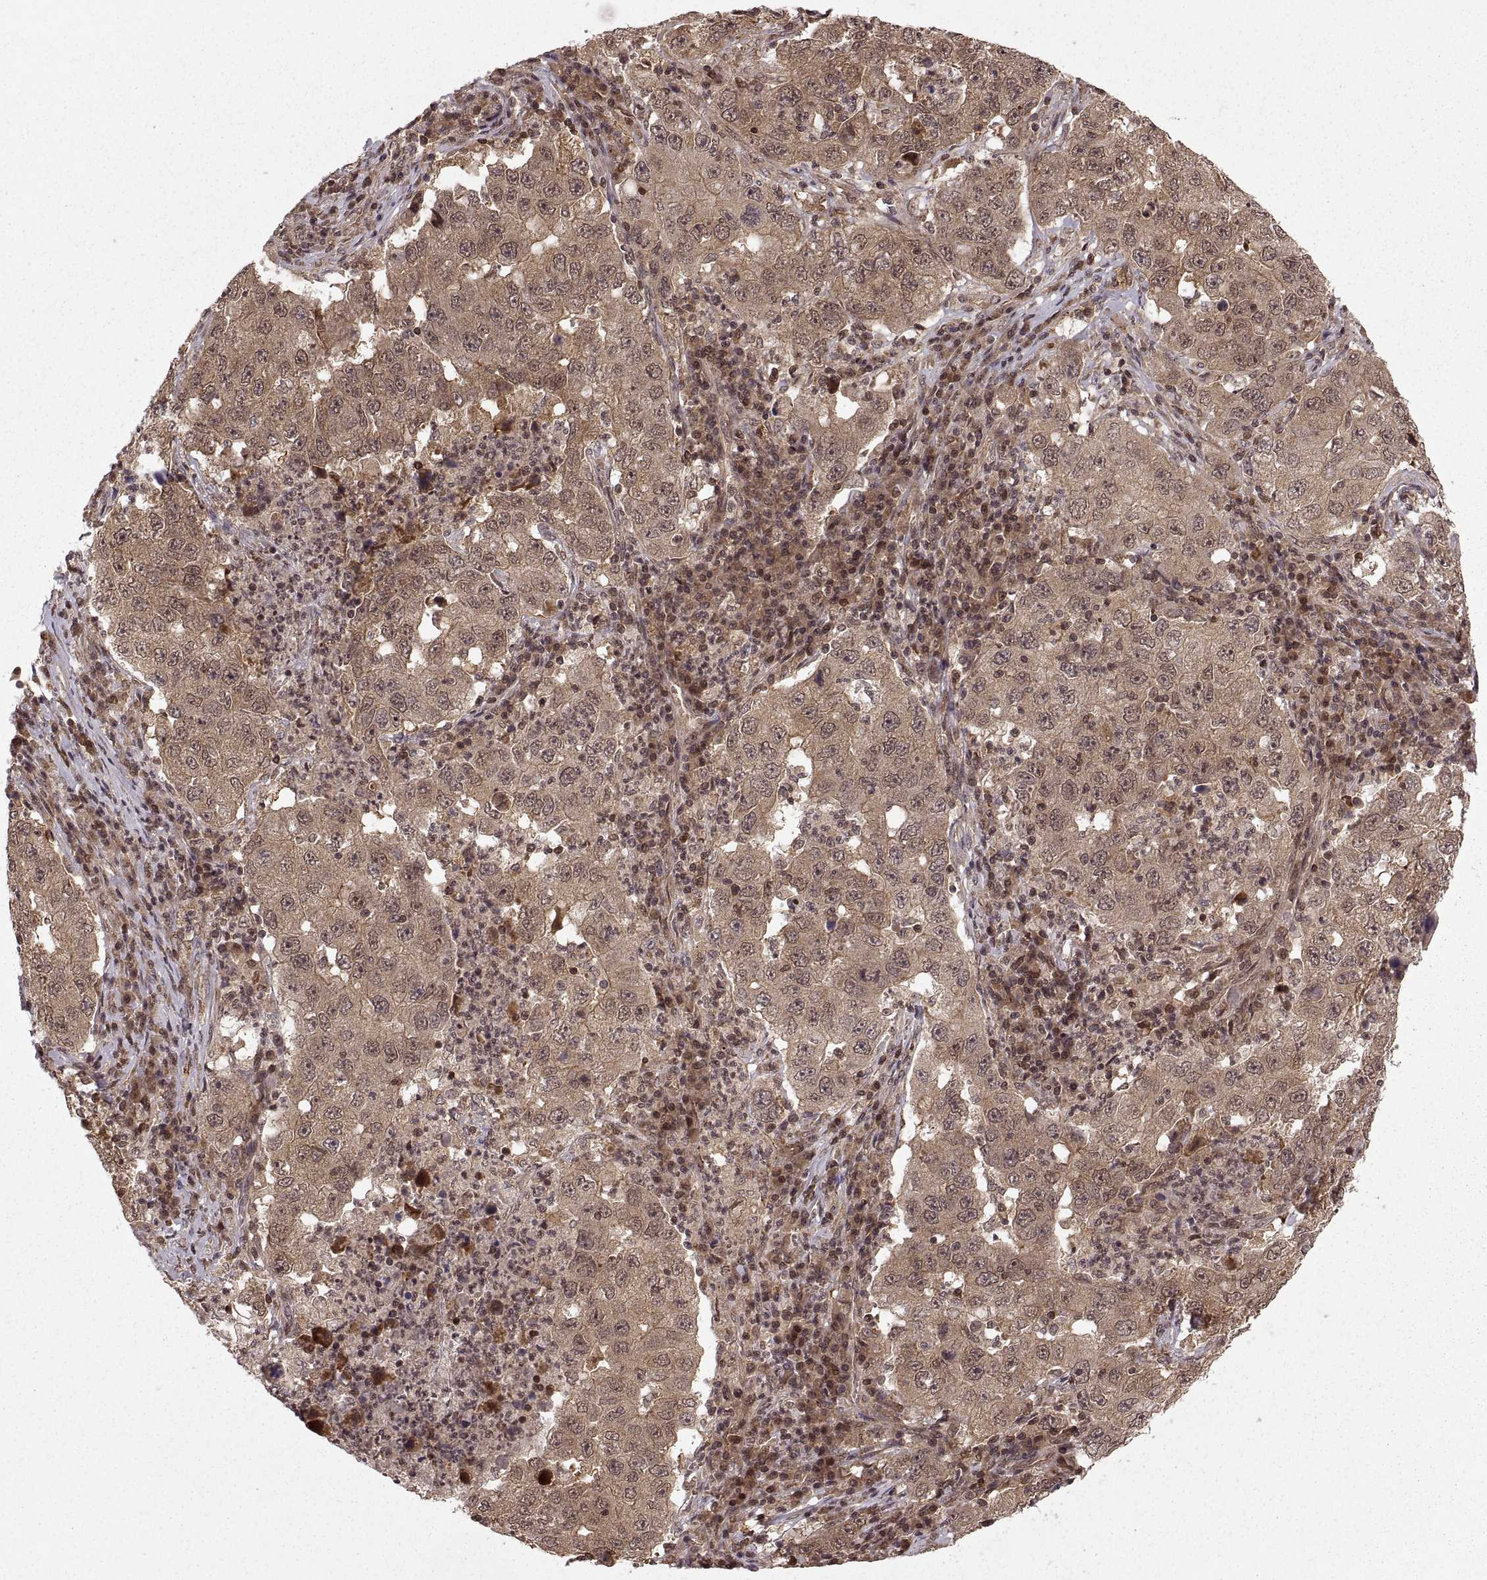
{"staining": {"intensity": "weak", "quantity": ">75%", "location": "cytoplasmic/membranous"}, "tissue": "lung cancer", "cell_type": "Tumor cells", "image_type": "cancer", "snomed": [{"axis": "morphology", "description": "Adenocarcinoma, NOS"}, {"axis": "topography", "description": "Lung"}], "caption": "High-power microscopy captured an IHC image of adenocarcinoma (lung), revealing weak cytoplasmic/membranous positivity in about >75% of tumor cells. (DAB (3,3'-diaminobenzidine) = brown stain, brightfield microscopy at high magnification).", "gene": "DEDD", "patient": {"sex": "male", "age": 73}}